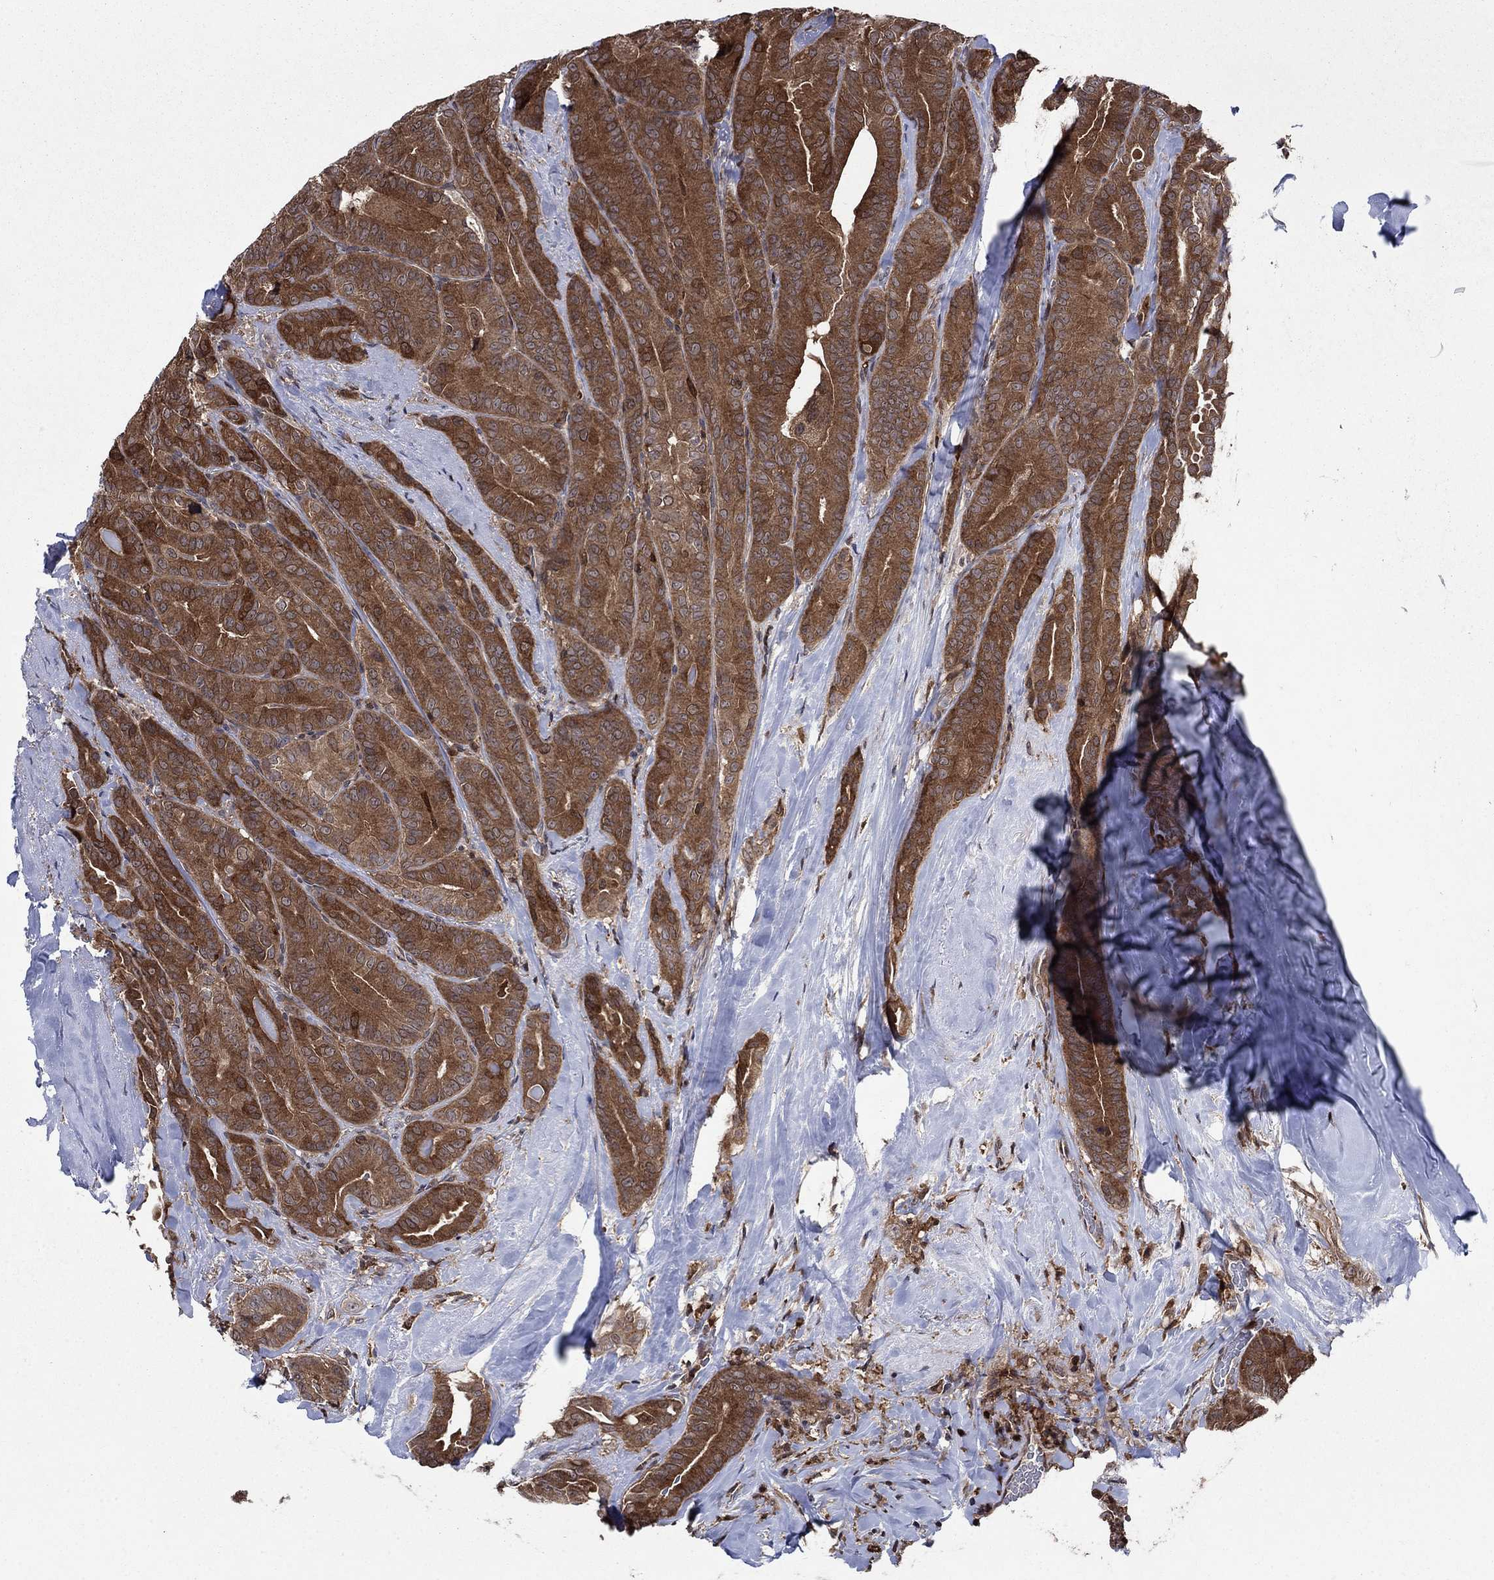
{"staining": {"intensity": "strong", "quantity": ">75%", "location": "cytoplasmic/membranous"}, "tissue": "thyroid cancer", "cell_type": "Tumor cells", "image_type": "cancer", "snomed": [{"axis": "morphology", "description": "Papillary adenocarcinoma, NOS"}, {"axis": "topography", "description": "Thyroid gland"}], "caption": "A brown stain highlights strong cytoplasmic/membranous positivity of a protein in thyroid papillary adenocarcinoma tumor cells.", "gene": "CACYBP", "patient": {"sex": "male", "age": 61}}